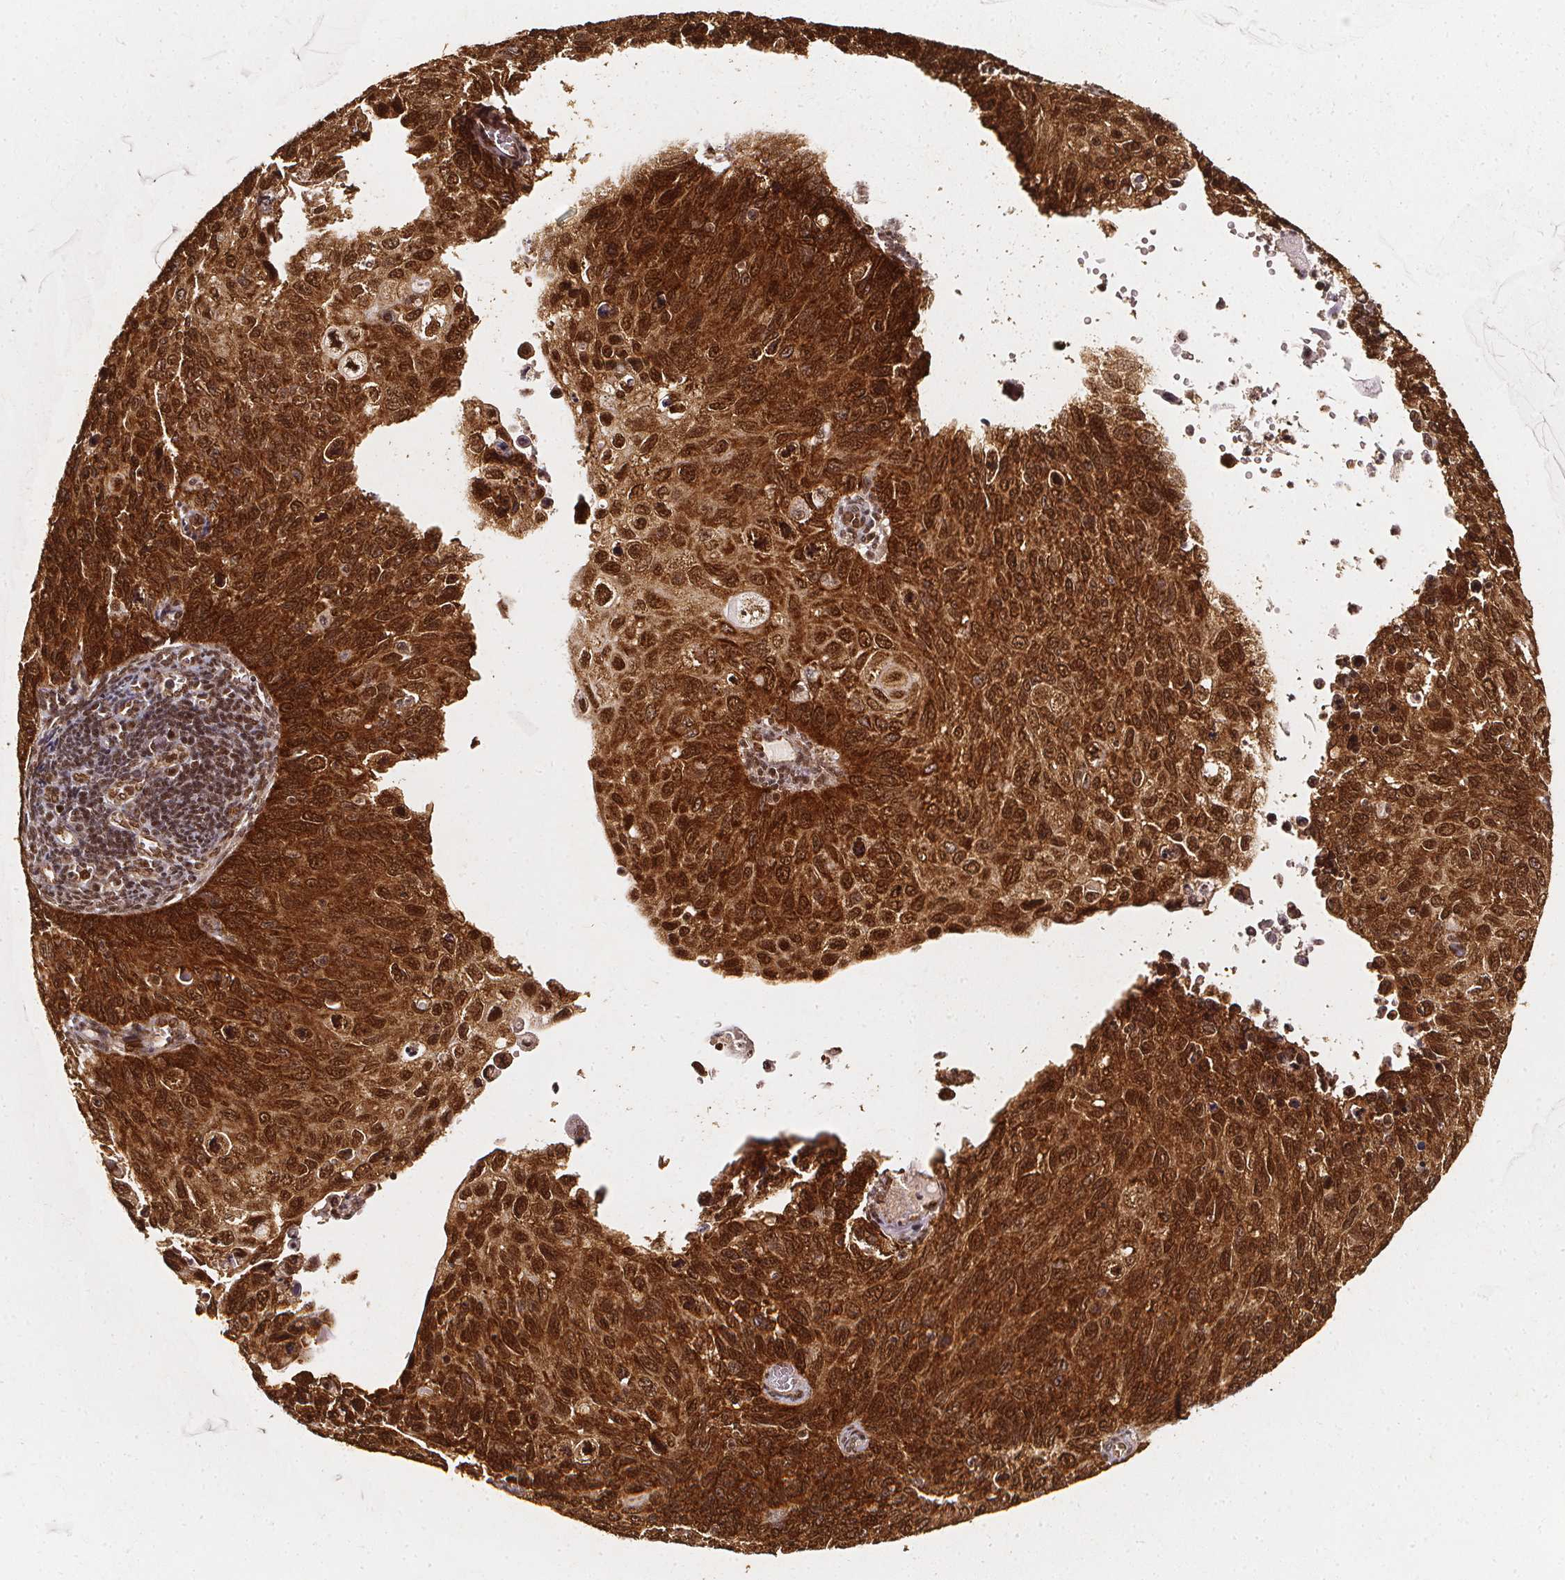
{"staining": {"intensity": "strong", "quantity": ">75%", "location": "cytoplasmic/membranous,nuclear"}, "tissue": "cervical cancer", "cell_type": "Tumor cells", "image_type": "cancer", "snomed": [{"axis": "morphology", "description": "Squamous cell carcinoma, NOS"}, {"axis": "topography", "description": "Cervix"}], "caption": "This photomicrograph displays immunohistochemistry staining of human cervical squamous cell carcinoma, with high strong cytoplasmic/membranous and nuclear staining in about >75% of tumor cells.", "gene": "SMN1", "patient": {"sex": "female", "age": 70}}